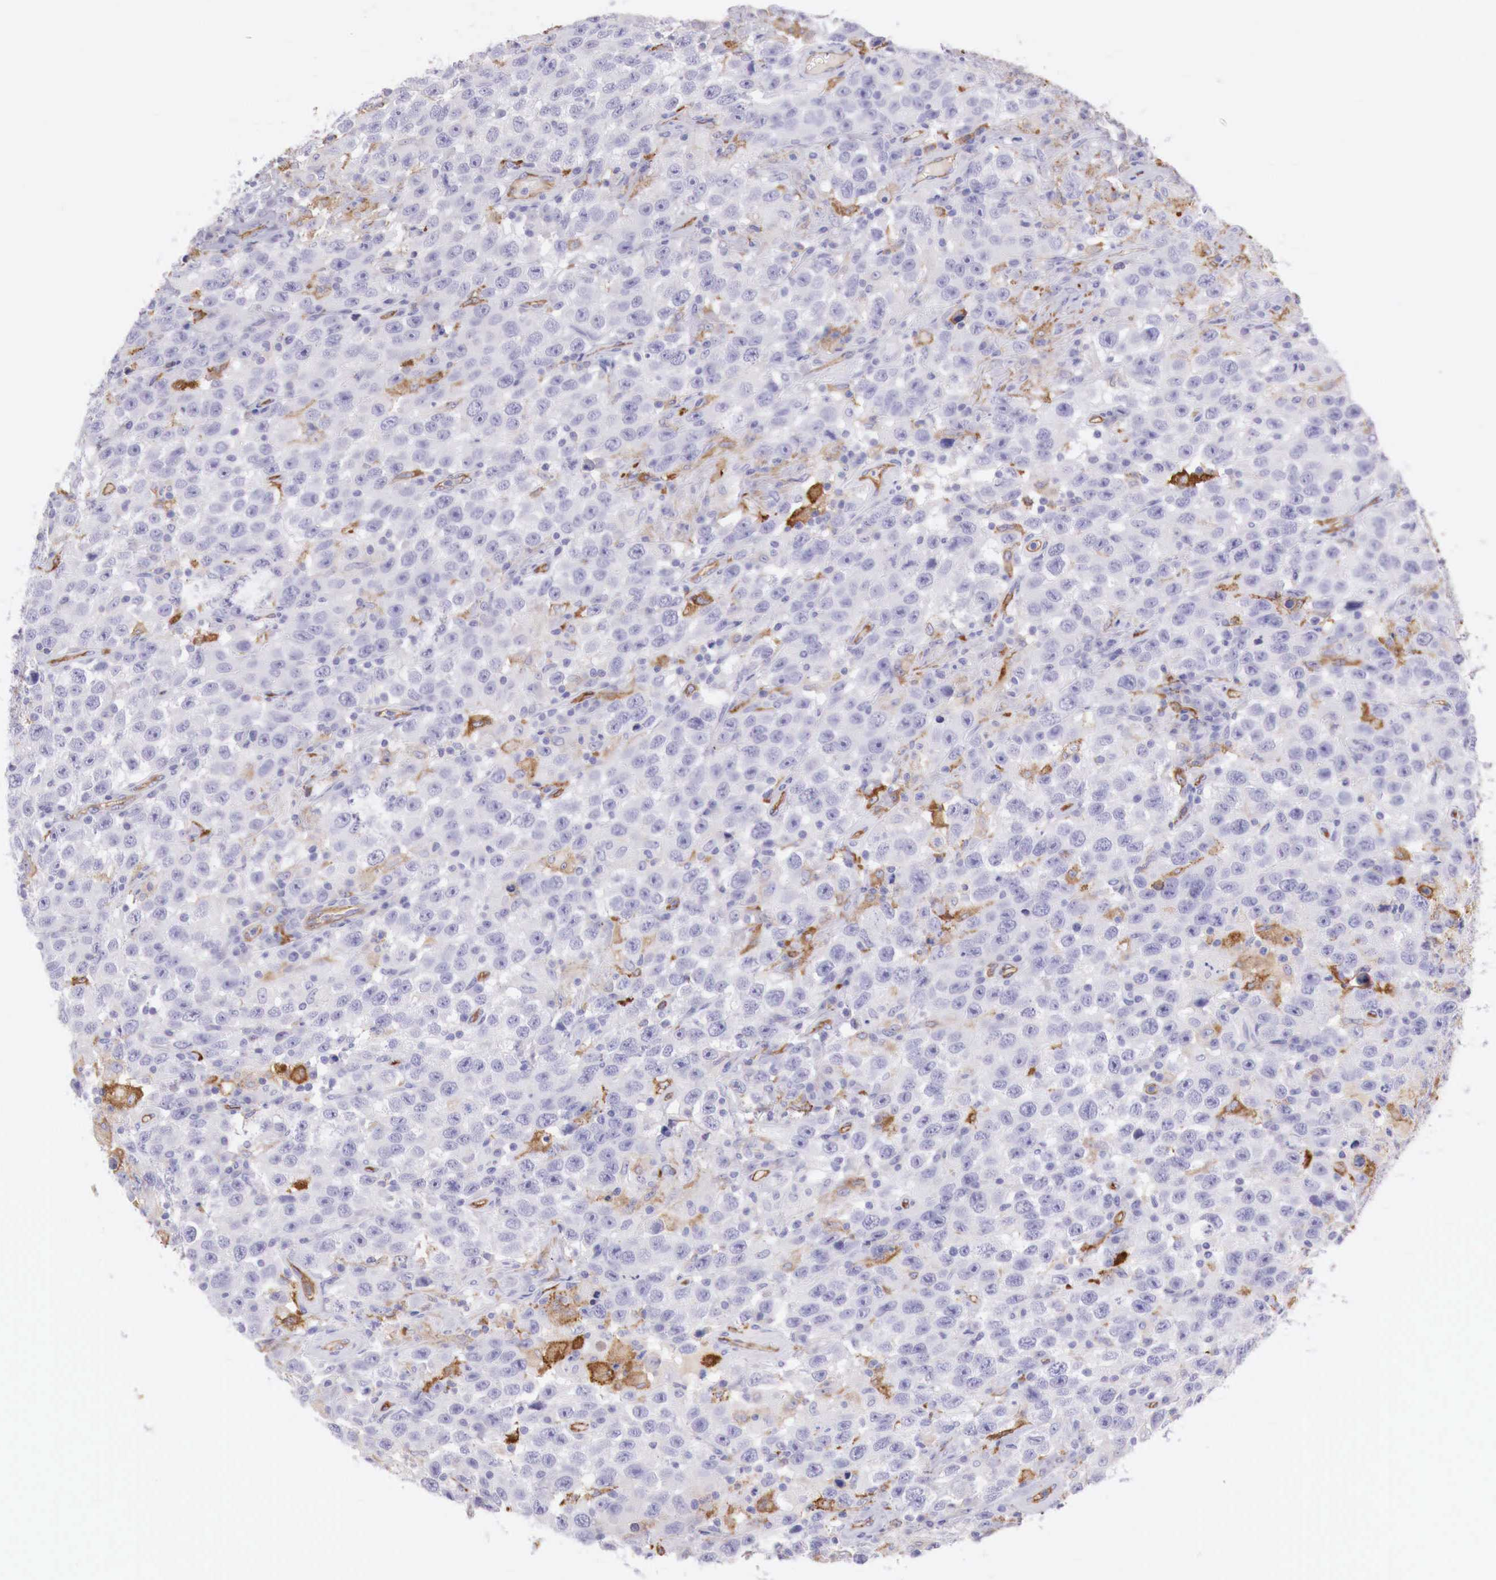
{"staining": {"intensity": "negative", "quantity": "none", "location": "none"}, "tissue": "testis cancer", "cell_type": "Tumor cells", "image_type": "cancer", "snomed": [{"axis": "morphology", "description": "Seminoma, NOS"}, {"axis": "topography", "description": "Testis"}], "caption": "An immunohistochemistry micrograph of testis cancer is shown. There is no staining in tumor cells of testis cancer.", "gene": "MSR1", "patient": {"sex": "male", "age": 41}}